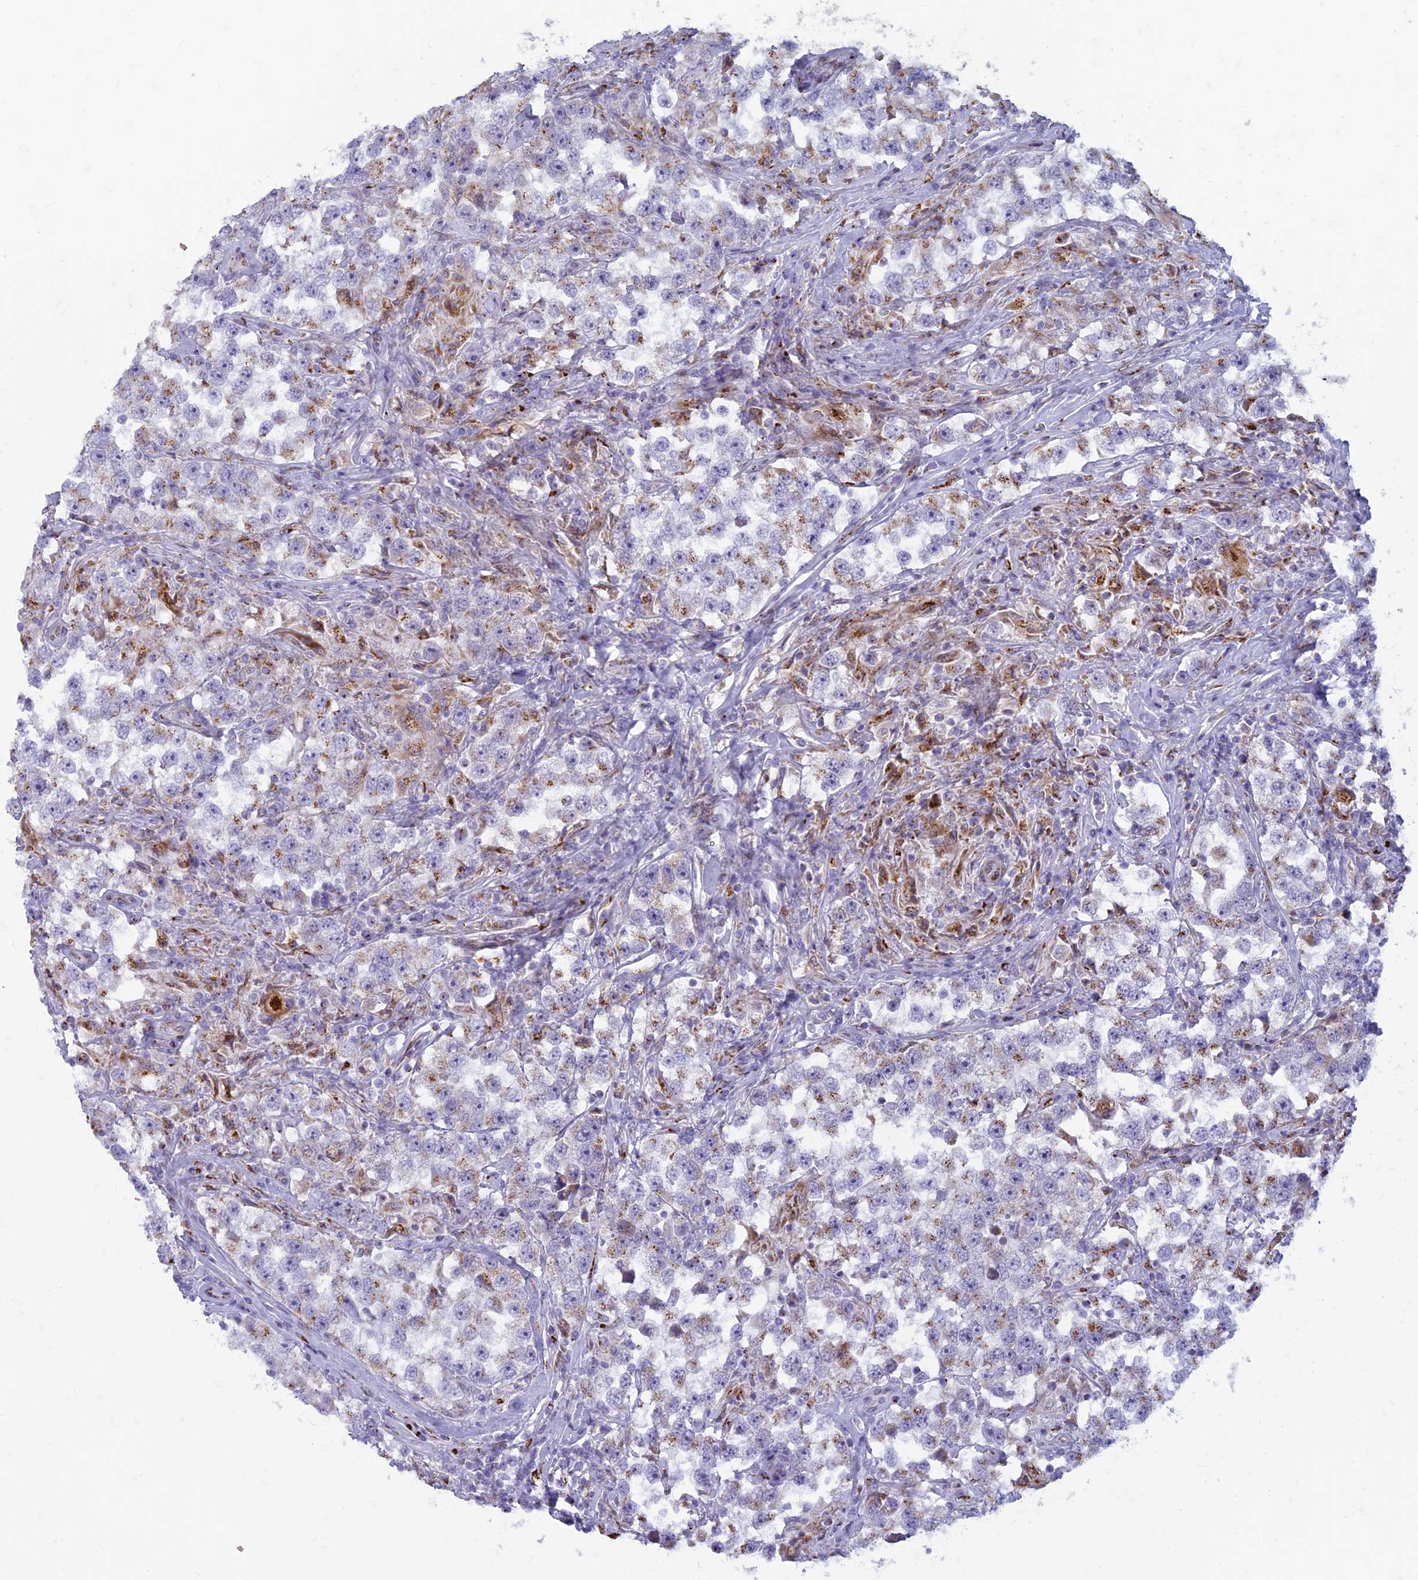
{"staining": {"intensity": "weak", "quantity": "25%-75%", "location": "cytoplasmic/membranous"}, "tissue": "testis cancer", "cell_type": "Tumor cells", "image_type": "cancer", "snomed": [{"axis": "morphology", "description": "Seminoma, NOS"}, {"axis": "topography", "description": "Testis"}], "caption": "Testis cancer stained with DAB IHC demonstrates low levels of weak cytoplasmic/membranous staining in about 25%-75% of tumor cells.", "gene": "FAM3C", "patient": {"sex": "male", "age": 46}}